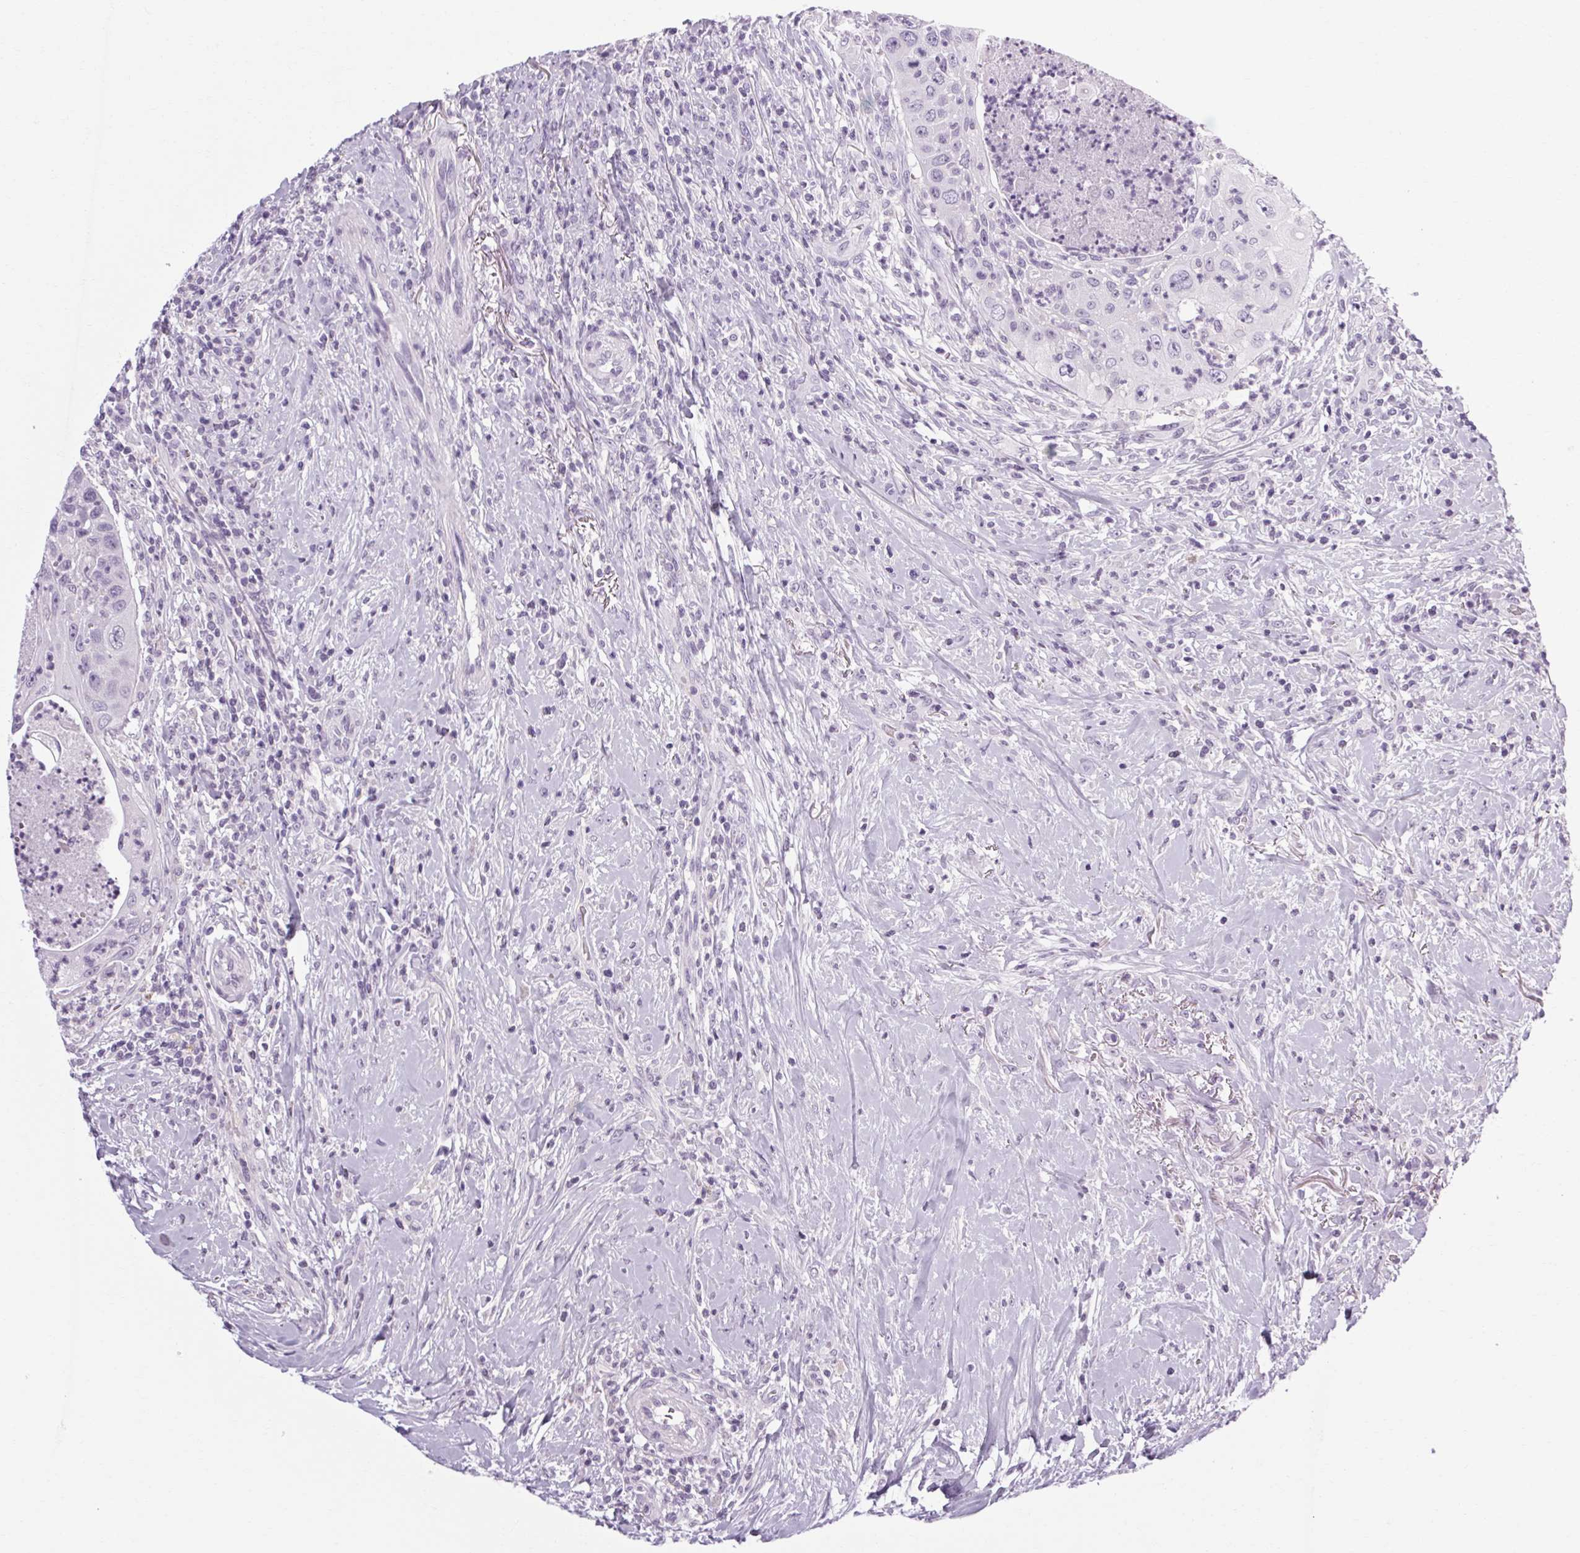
{"staining": {"intensity": "negative", "quantity": "none", "location": "none"}, "tissue": "head and neck cancer", "cell_type": "Tumor cells", "image_type": "cancer", "snomed": [{"axis": "morphology", "description": "Squamous cell carcinoma, NOS"}, {"axis": "topography", "description": "Head-Neck"}], "caption": "High power microscopy image of an IHC histopathology image of head and neck cancer, revealing no significant expression in tumor cells.", "gene": "POMC", "patient": {"sex": "male", "age": 69}}